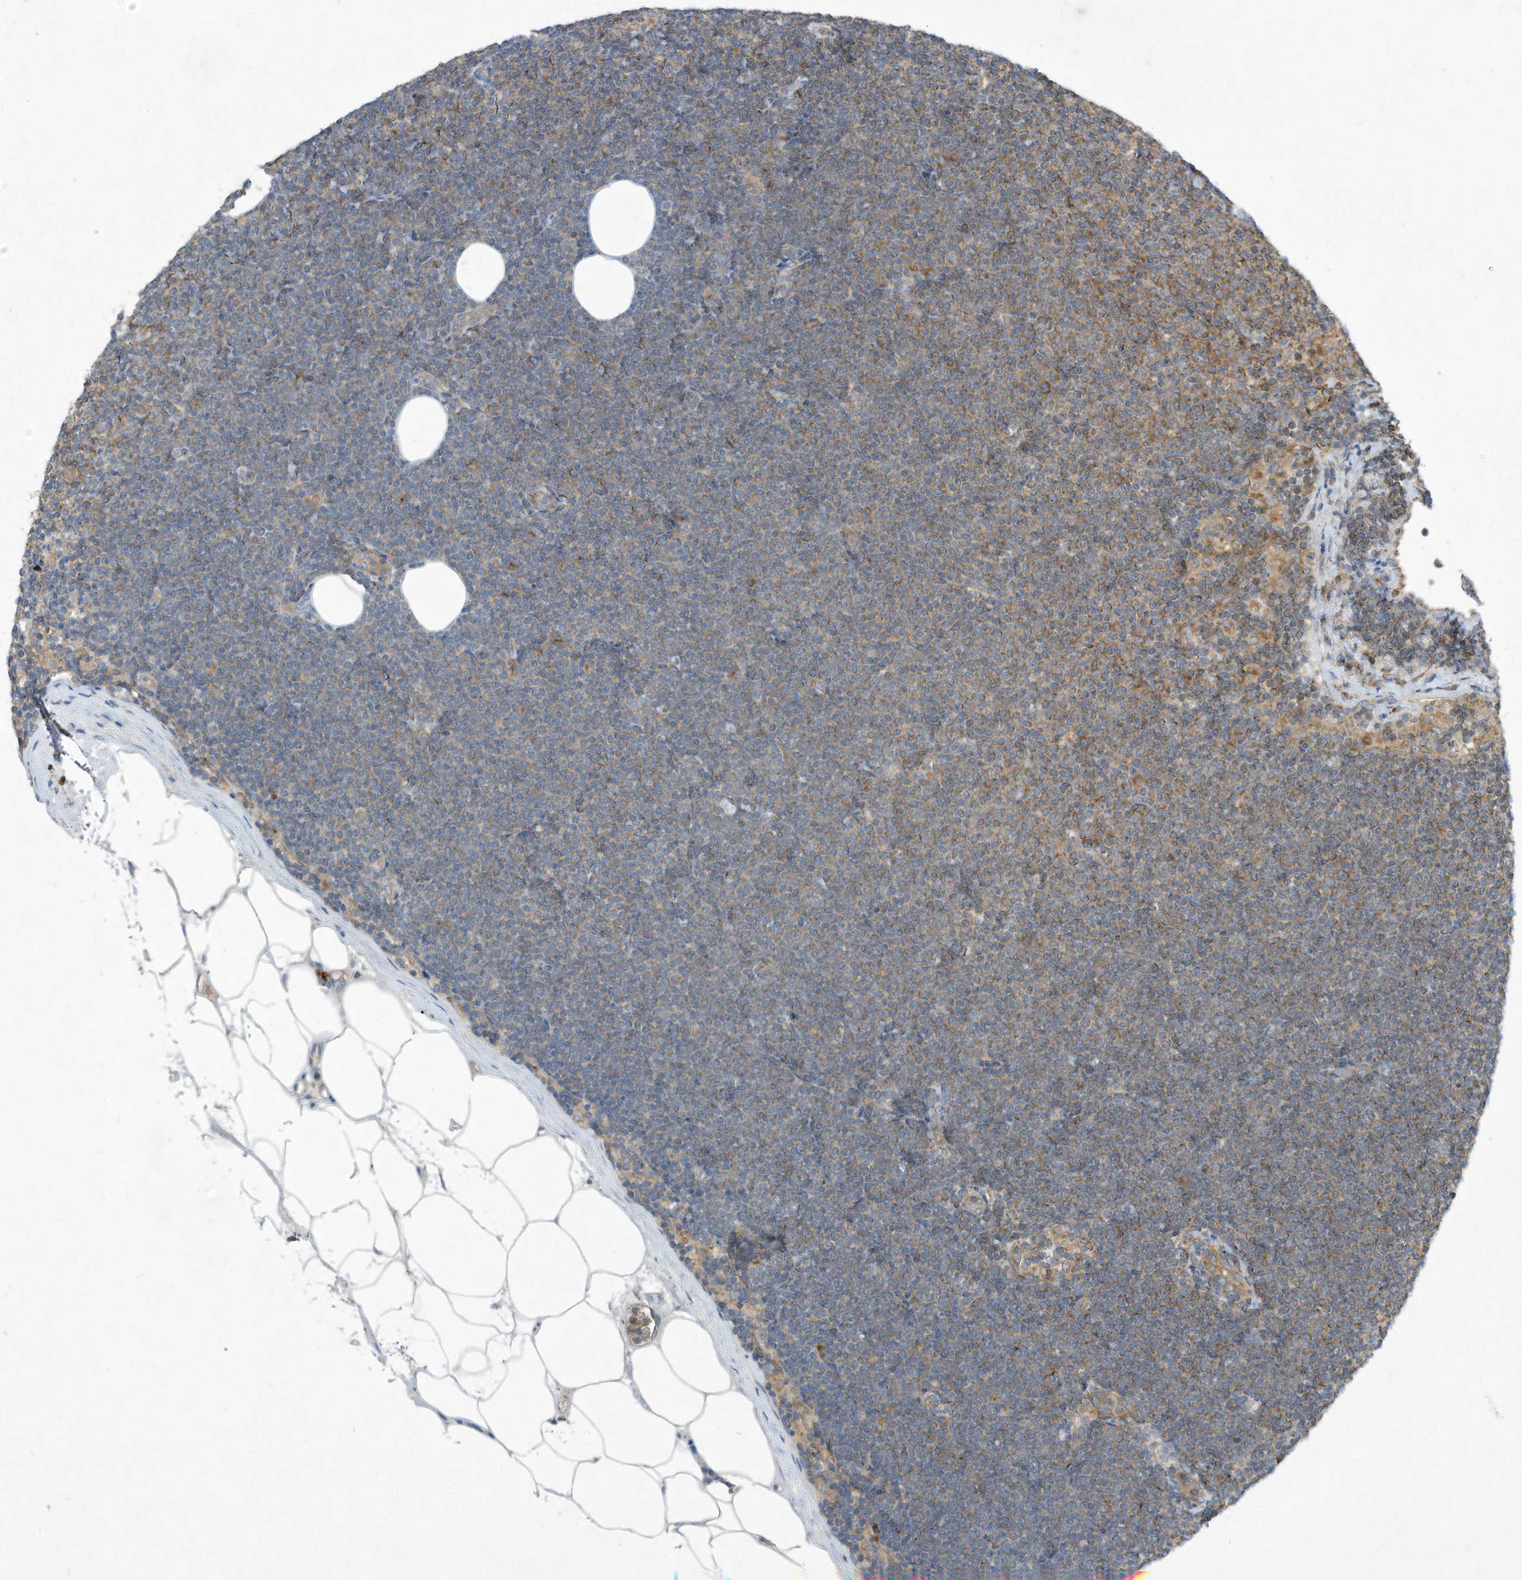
{"staining": {"intensity": "moderate", "quantity": "<25%", "location": "cytoplasmic/membranous"}, "tissue": "lymphoma", "cell_type": "Tumor cells", "image_type": "cancer", "snomed": [{"axis": "morphology", "description": "Malignant lymphoma, non-Hodgkin's type, Low grade"}, {"axis": "topography", "description": "Lymph node"}], "caption": "Tumor cells show moderate cytoplasmic/membranous expression in about <25% of cells in lymphoma.", "gene": "SYNJ2", "patient": {"sex": "female", "age": 53}}